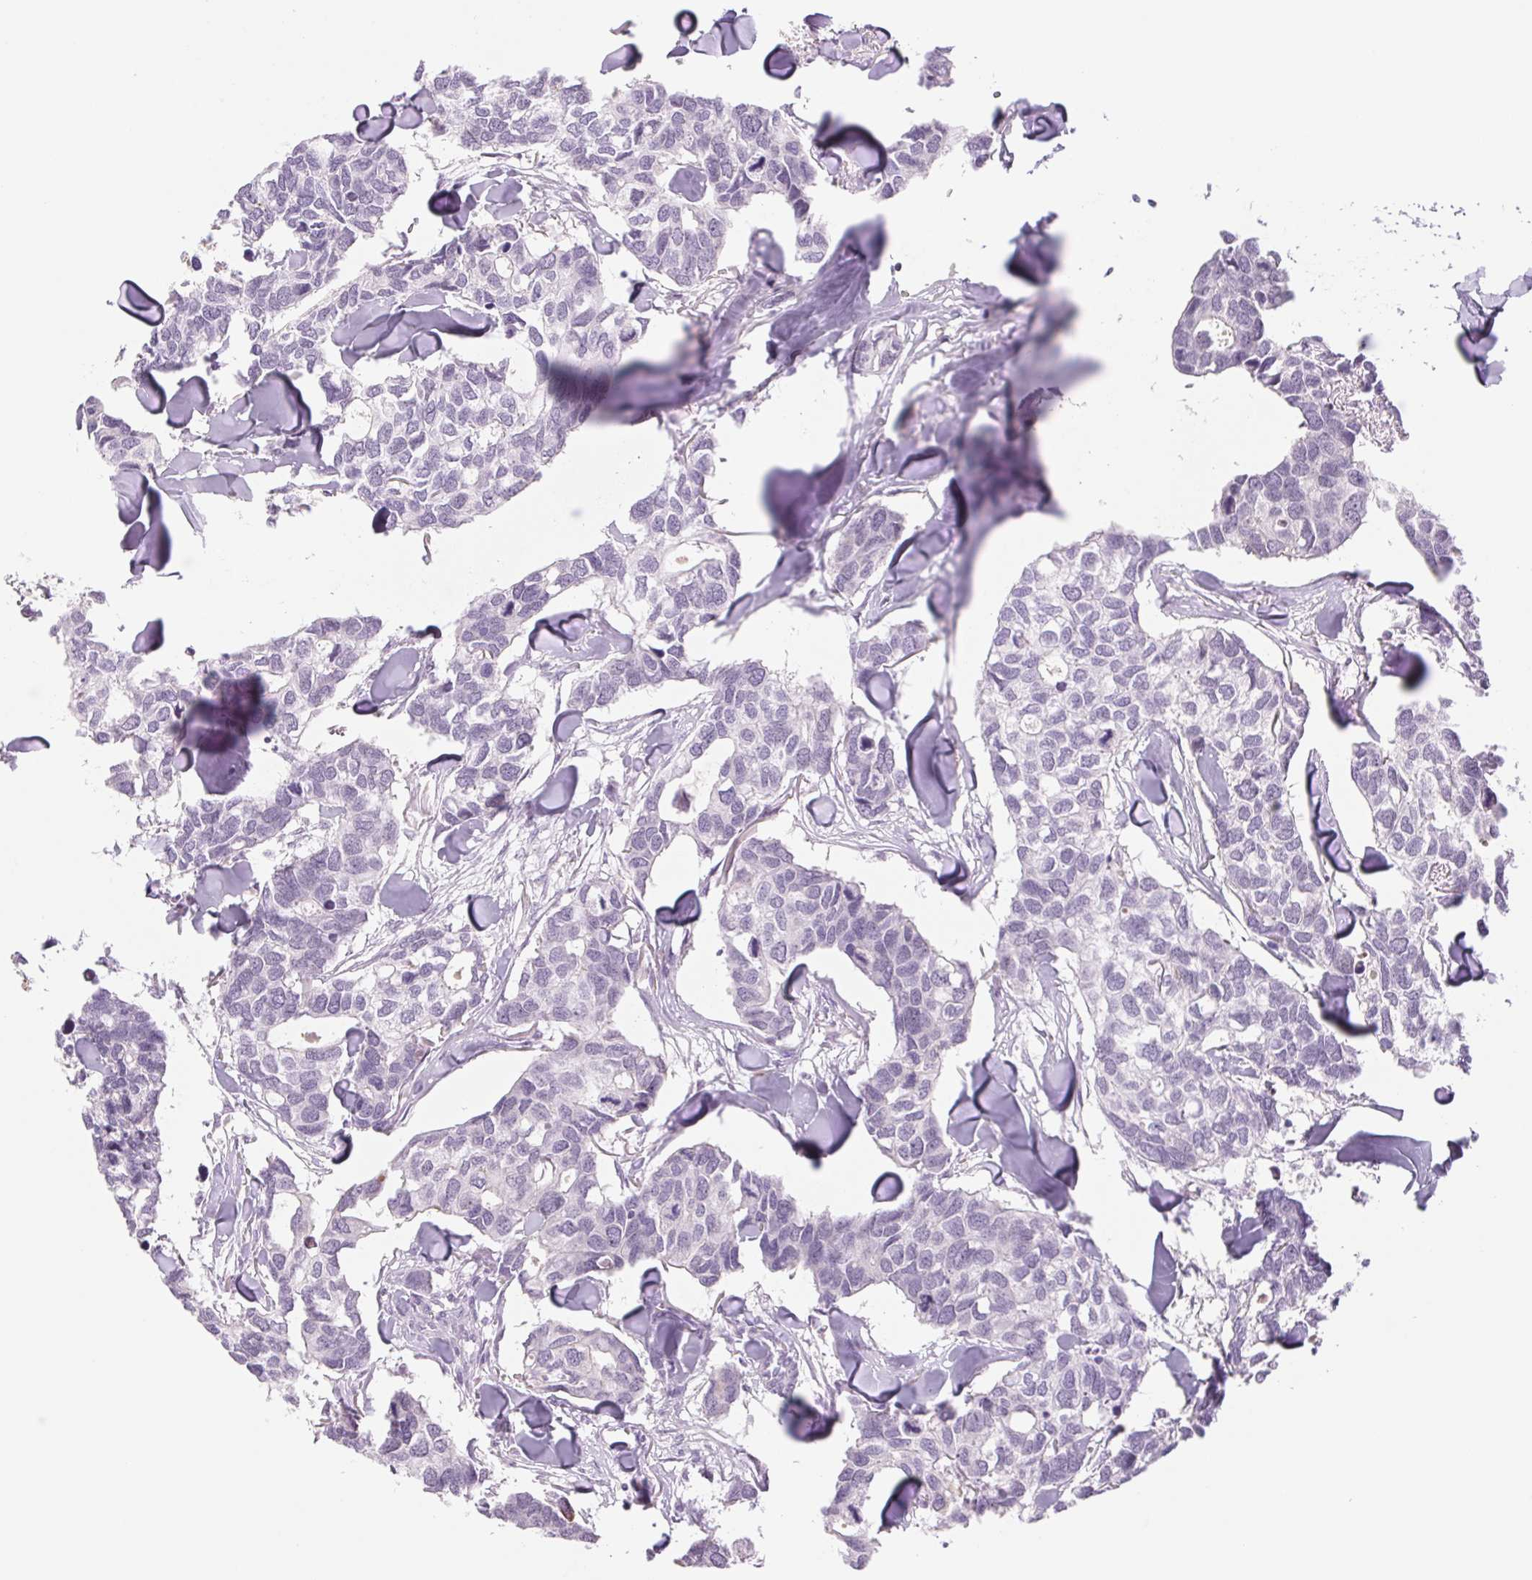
{"staining": {"intensity": "negative", "quantity": "none", "location": "none"}, "tissue": "breast cancer", "cell_type": "Tumor cells", "image_type": "cancer", "snomed": [{"axis": "morphology", "description": "Duct carcinoma"}, {"axis": "topography", "description": "Breast"}], "caption": "Histopathology image shows no significant protein expression in tumor cells of infiltrating ductal carcinoma (breast).", "gene": "KRT1", "patient": {"sex": "female", "age": 83}}